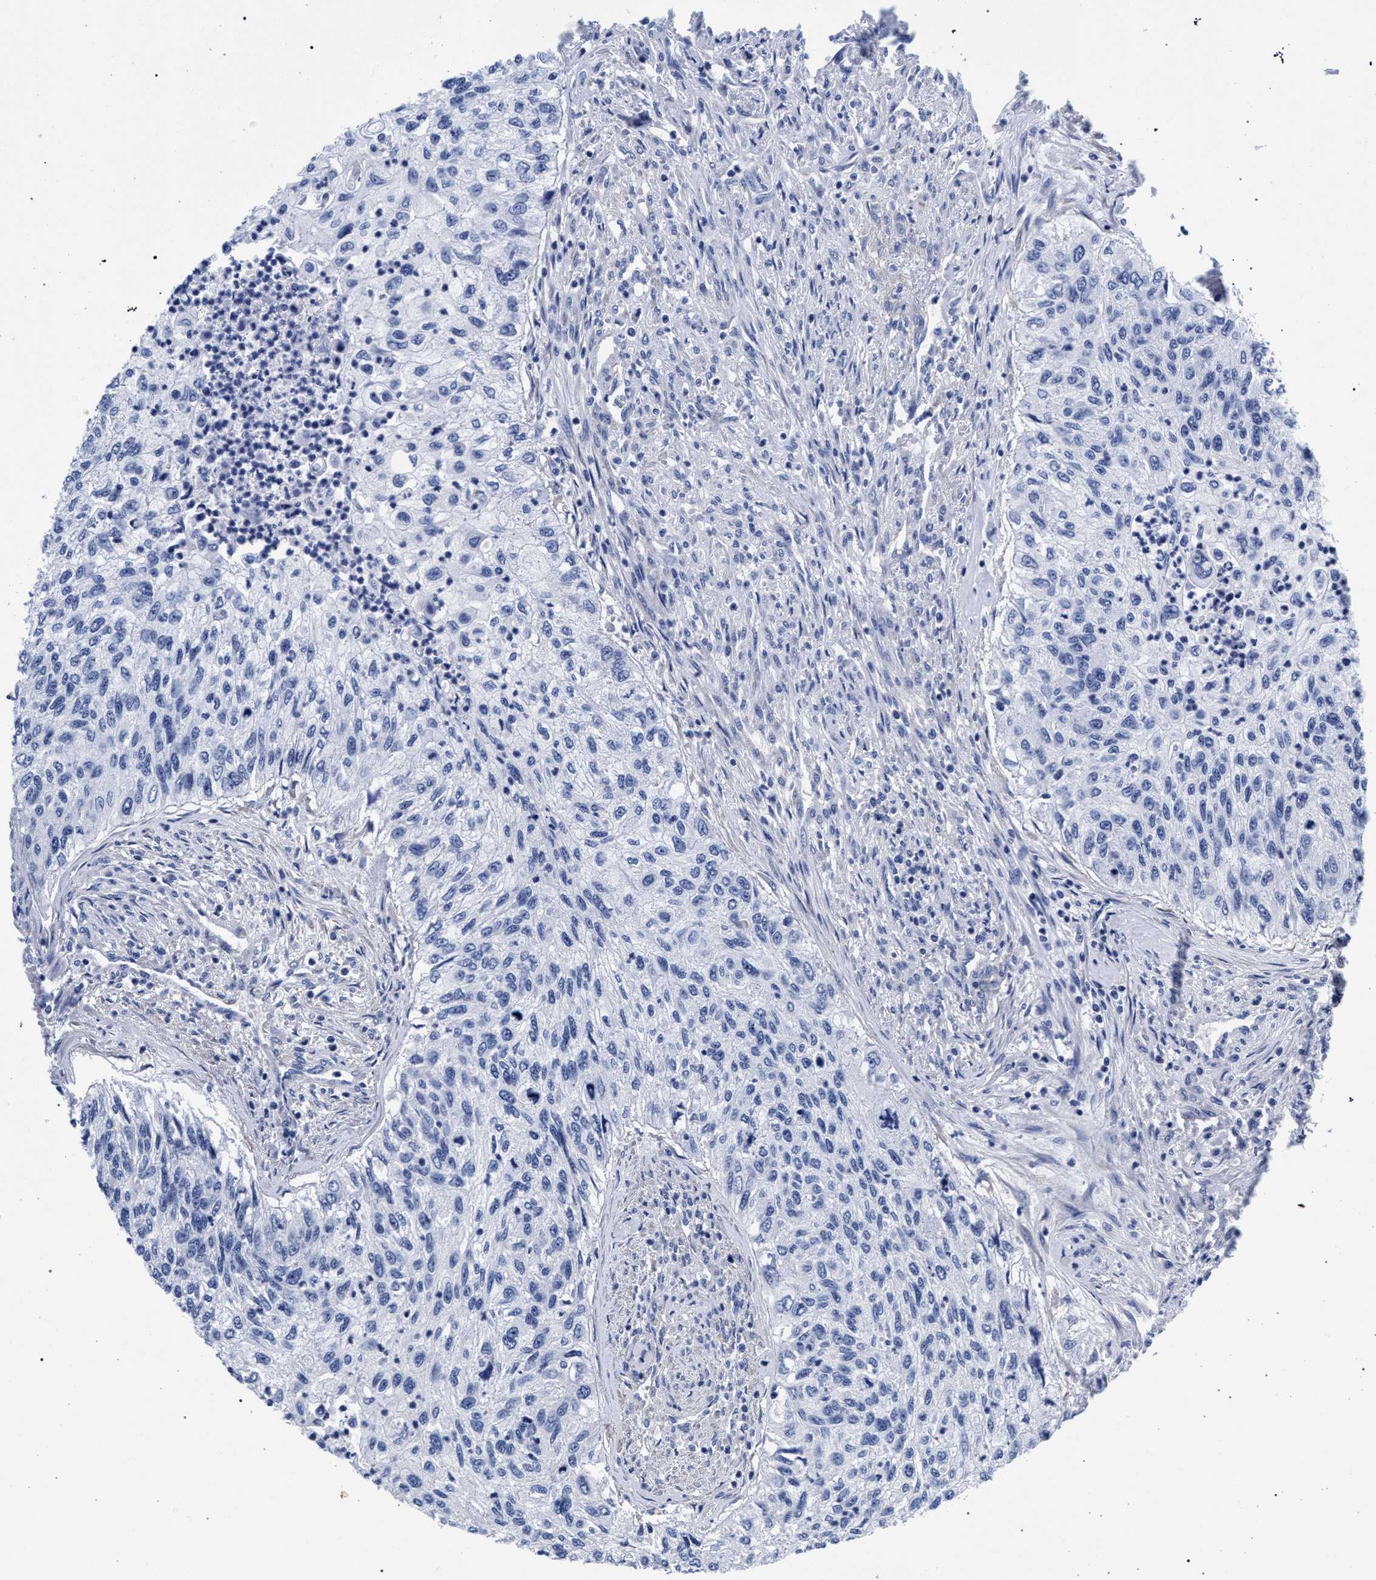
{"staining": {"intensity": "negative", "quantity": "none", "location": "none"}, "tissue": "urothelial cancer", "cell_type": "Tumor cells", "image_type": "cancer", "snomed": [{"axis": "morphology", "description": "Urothelial carcinoma, High grade"}, {"axis": "topography", "description": "Urinary bladder"}], "caption": "Histopathology image shows no significant protein expression in tumor cells of urothelial cancer.", "gene": "AKAP4", "patient": {"sex": "female", "age": 60}}